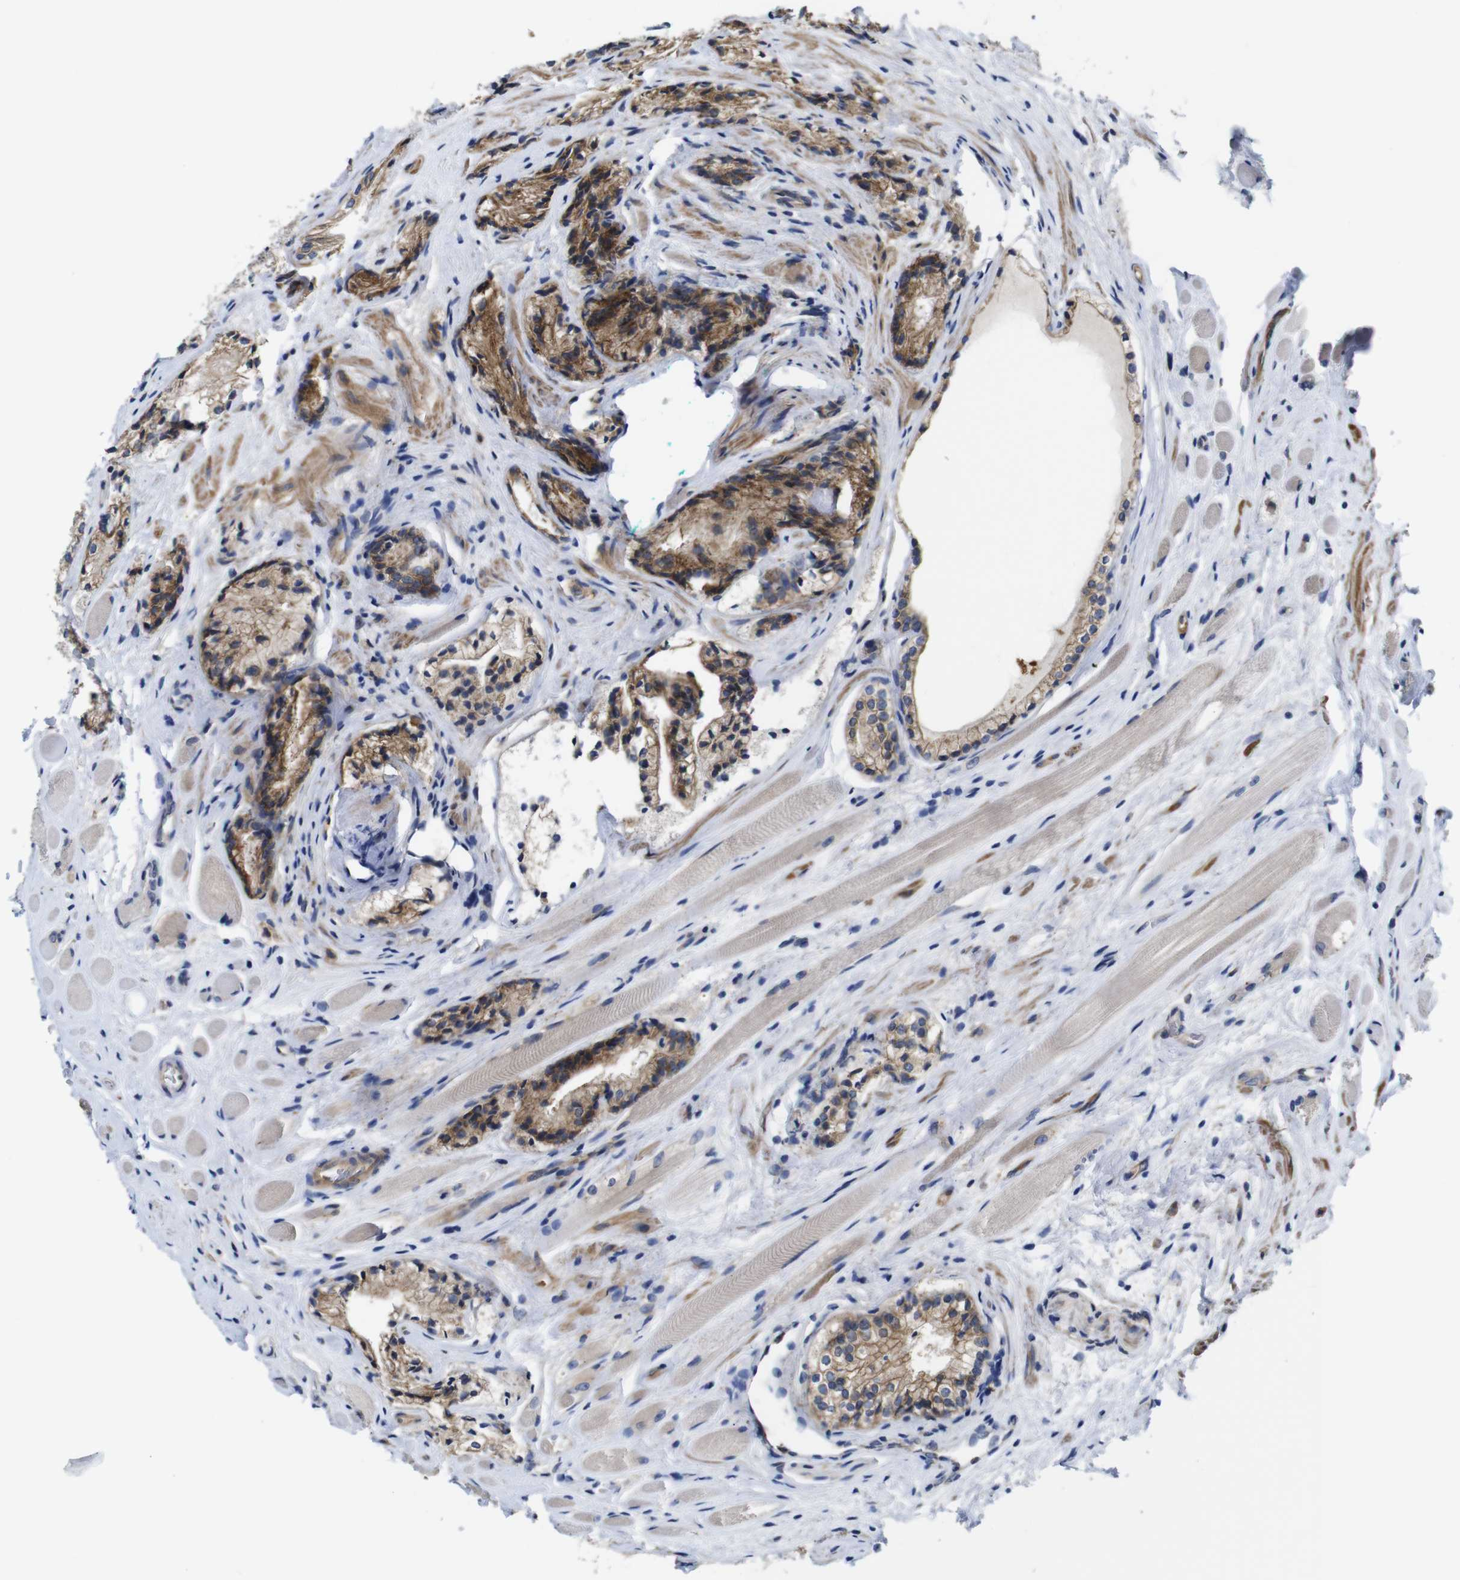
{"staining": {"intensity": "moderate", "quantity": ">75%", "location": "cytoplasmic/membranous"}, "tissue": "prostate cancer", "cell_type": "Tumor cells", "image_type": "cancer", "snomed": [{"axis": "morphology", "description": "Adenocarcinoma, Low grade"}, {"axis": "topography", "description": "Prostate"}], "caption": "Protein positivity by IHC displays moderate cytoplasmic/membranous positivity in about >75% of tumor cells in prostate cancer.", "gene": "DDRGK1", "patient": {"sex": "male", "age": 60}}